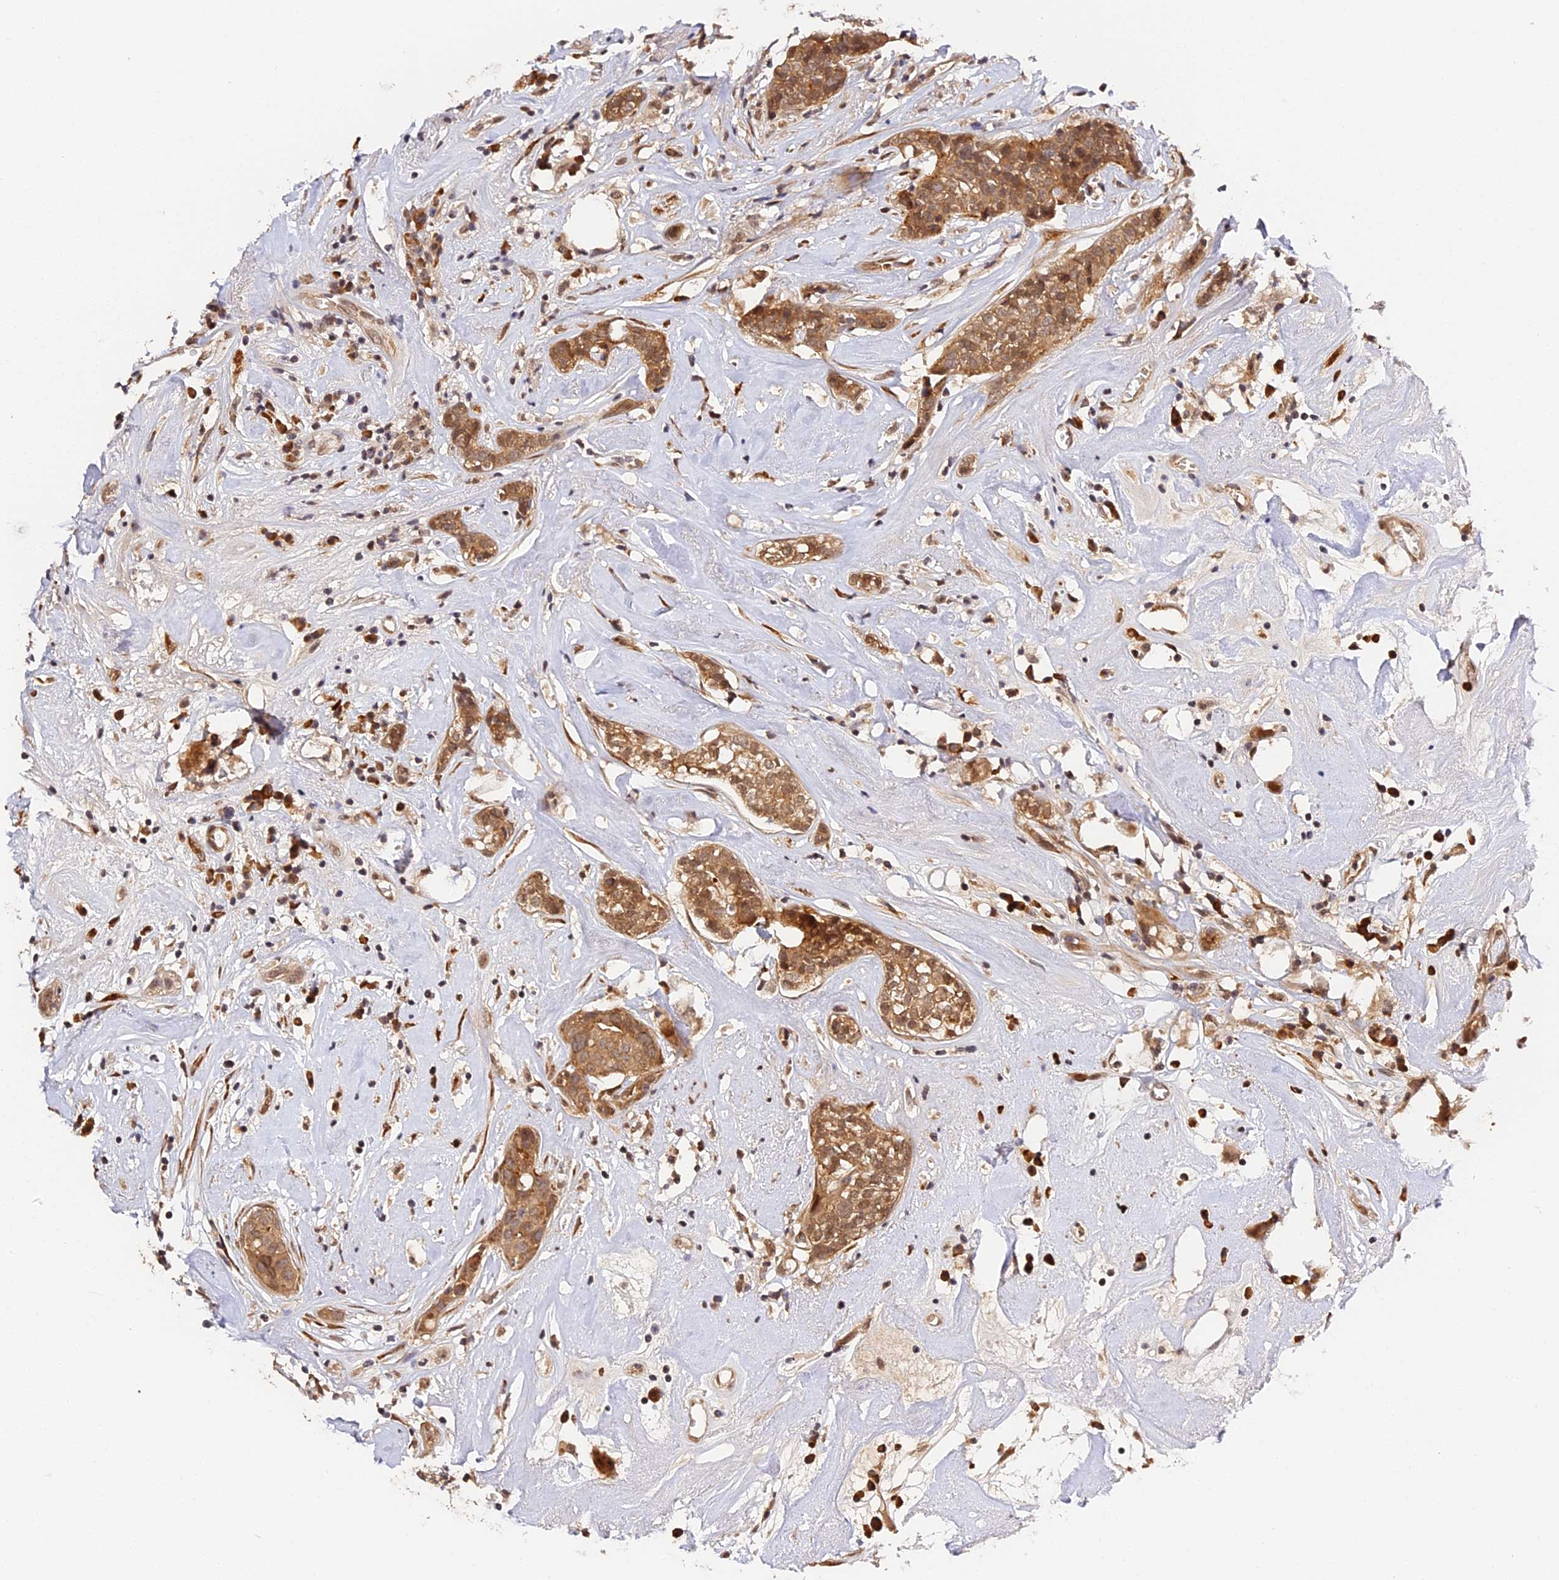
{"staining": {"intensity": "moderate", "quantity": ">75%", "location": "cytoplasmic/membranous"}, "tissue": "head and neck cancer", "cell_type": "Tumor cells", "image_type": "cancer", "snomed": [{"axis": "morphology", "description": "Adenocarcinoma, NOS"}, {"axis": "topography", "description": "Salivary gland"}, {"axis": "topography", "description": "Head-Neck"}], "caption": "Brown immunohistochemical staining in human adenocarcinoma (head and neck) demonstrates moderate cytoplasmic/membranous expression in about >75% of tumor cells.", "gene": "IMPACT", "patient": {"sex": "female", "age": 65}}